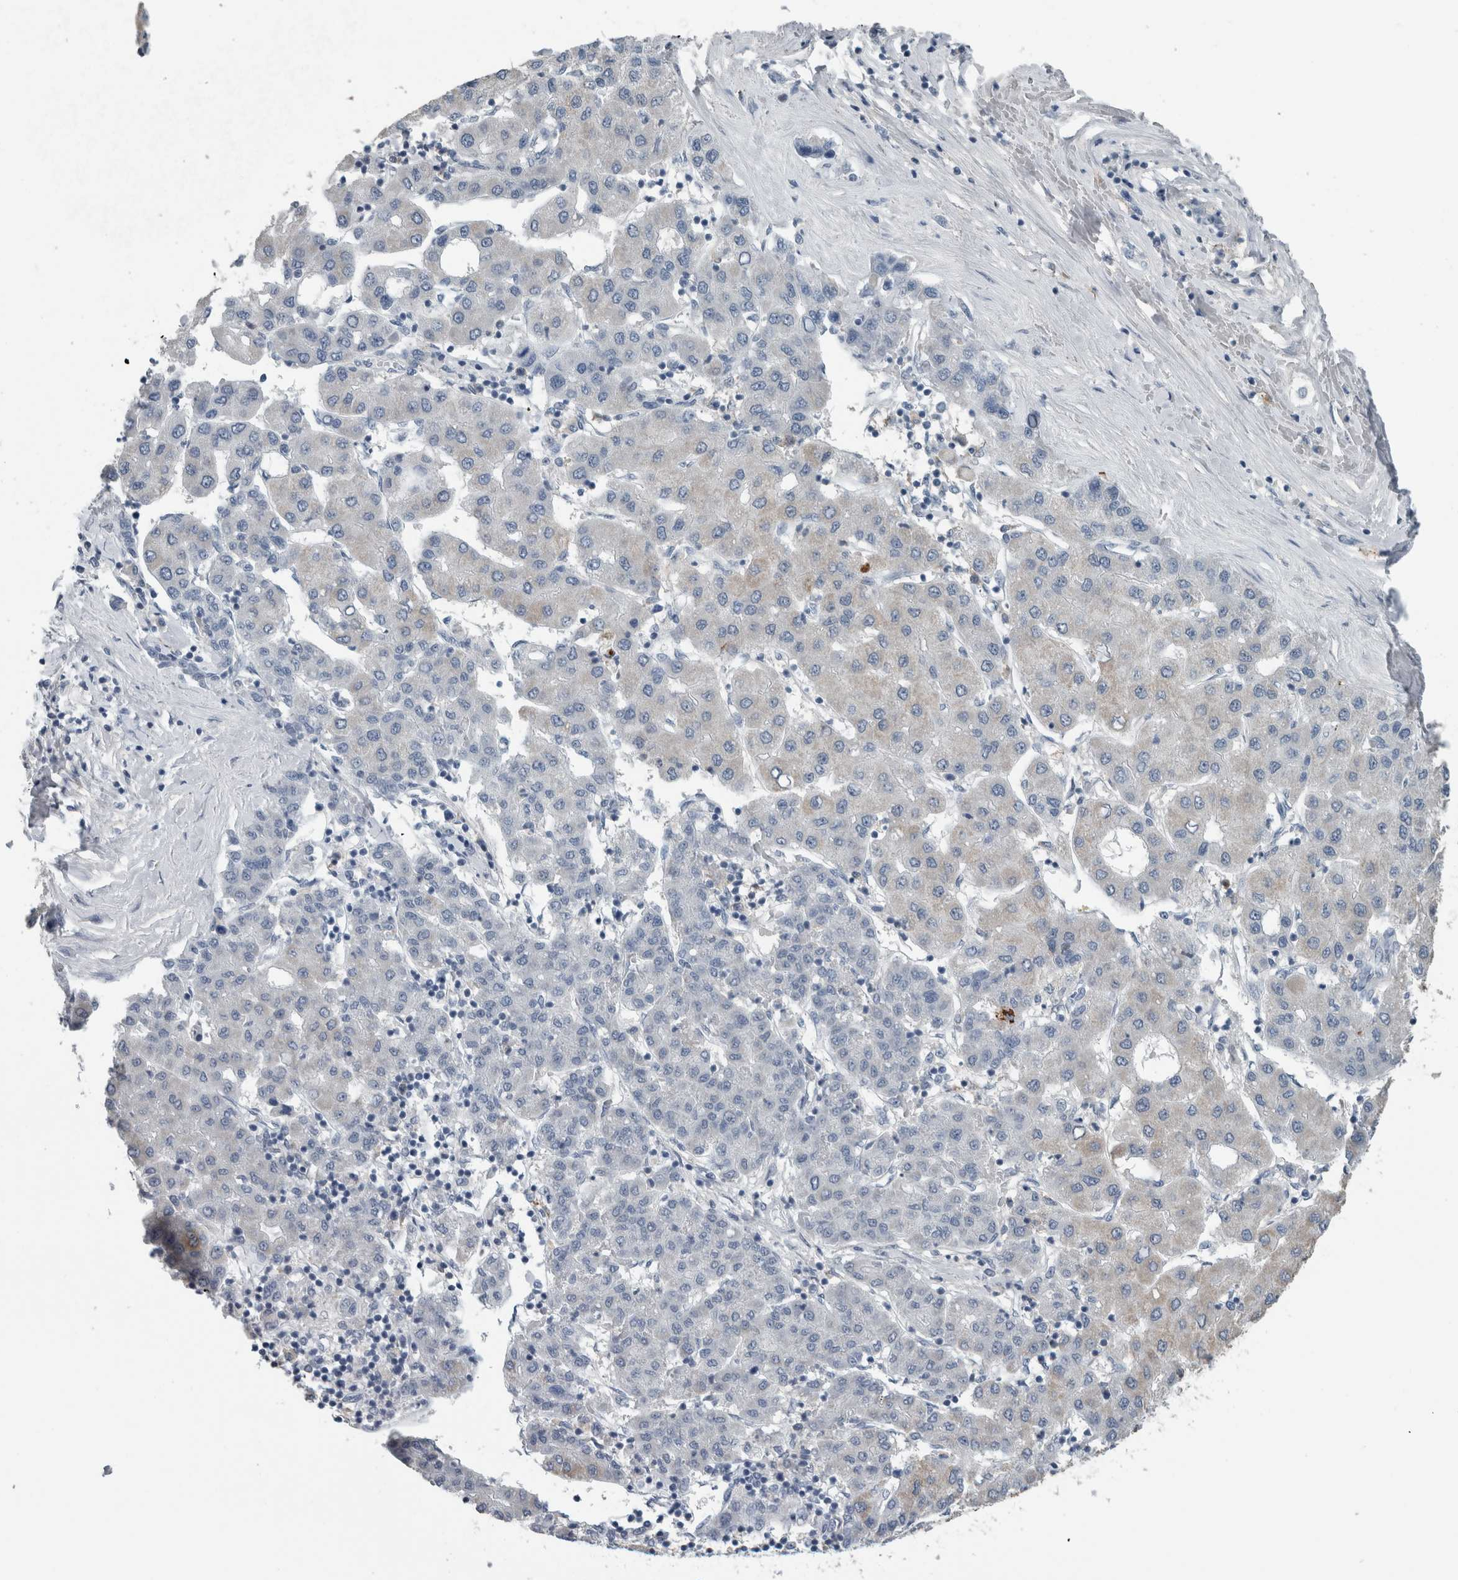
{"staining": {"intensity": "negative", "quantity": "none", "location": "none"}, "tissue": "liver cancer", "cell_type": "Tumor cells", "image_type": "cancer", "snomed": [{"axis": "morphology", "description": "Carcinoma, Hepatocellular, NOS"}, {"axis": "topography", "description": "Liver"}], "caption": "High magnification brightfield microscopy of liver hepatocellular carcinoma stained with DAB (brown) and counterstained with hematoxylin (blue): tumor cells show no significant staining.", "gene": "ACSF2", "patient": {"sex": "male", "age": 65}}